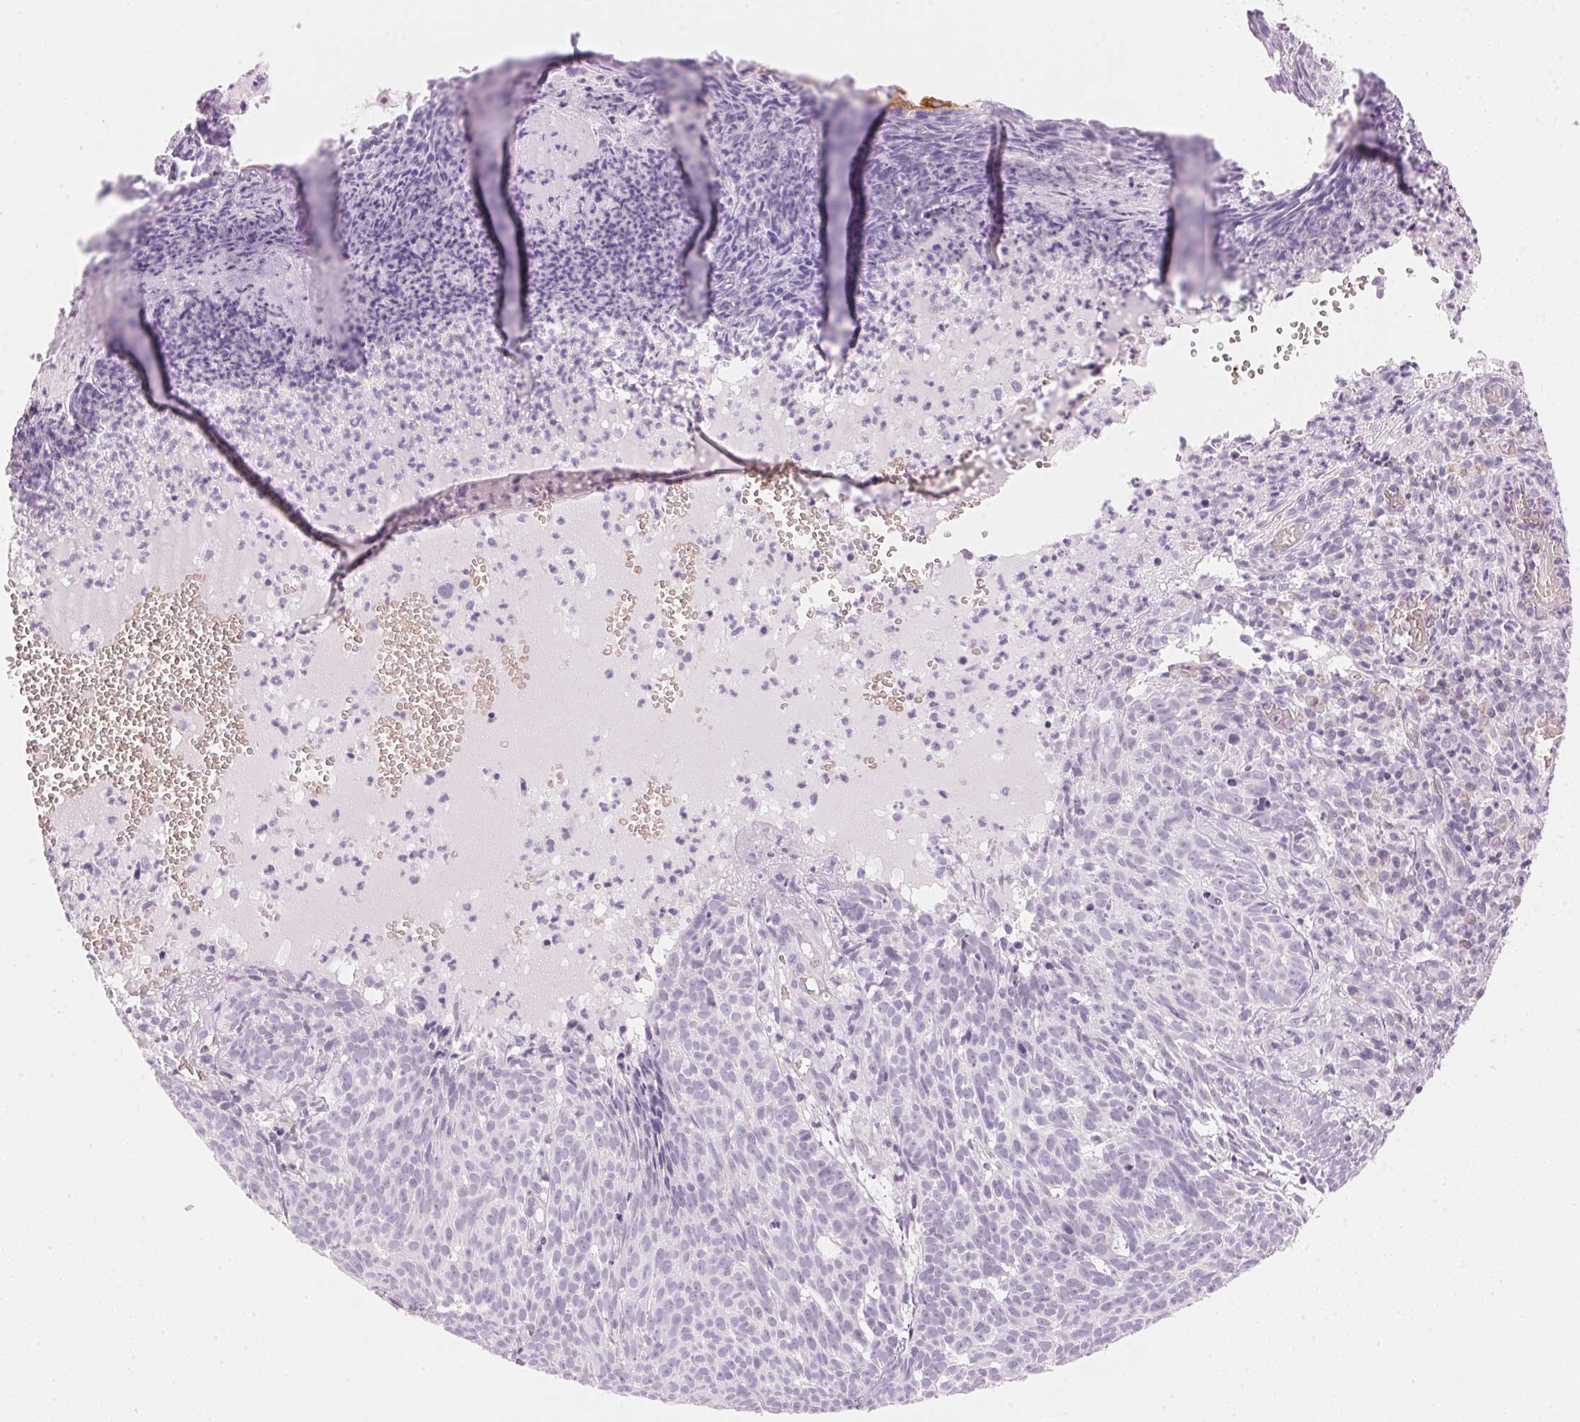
{"staining": {"intensity": "negative", "quantity": "none", "location": "none"}, "tissue": "skin cancer", "cell_type": "Tumor cells", "image_type": "cancer", "snomed": [{"axis": "morphology", "description": "Basal cell carcinoma"}, {"axis": "topography", "description": "Skin"}], "caption": "This is an IHC micrograph of human skin cancer. There is no expression in tumor cells.", "gene": "HOXB13", "patient": {"sex": "male", "age": 90}}